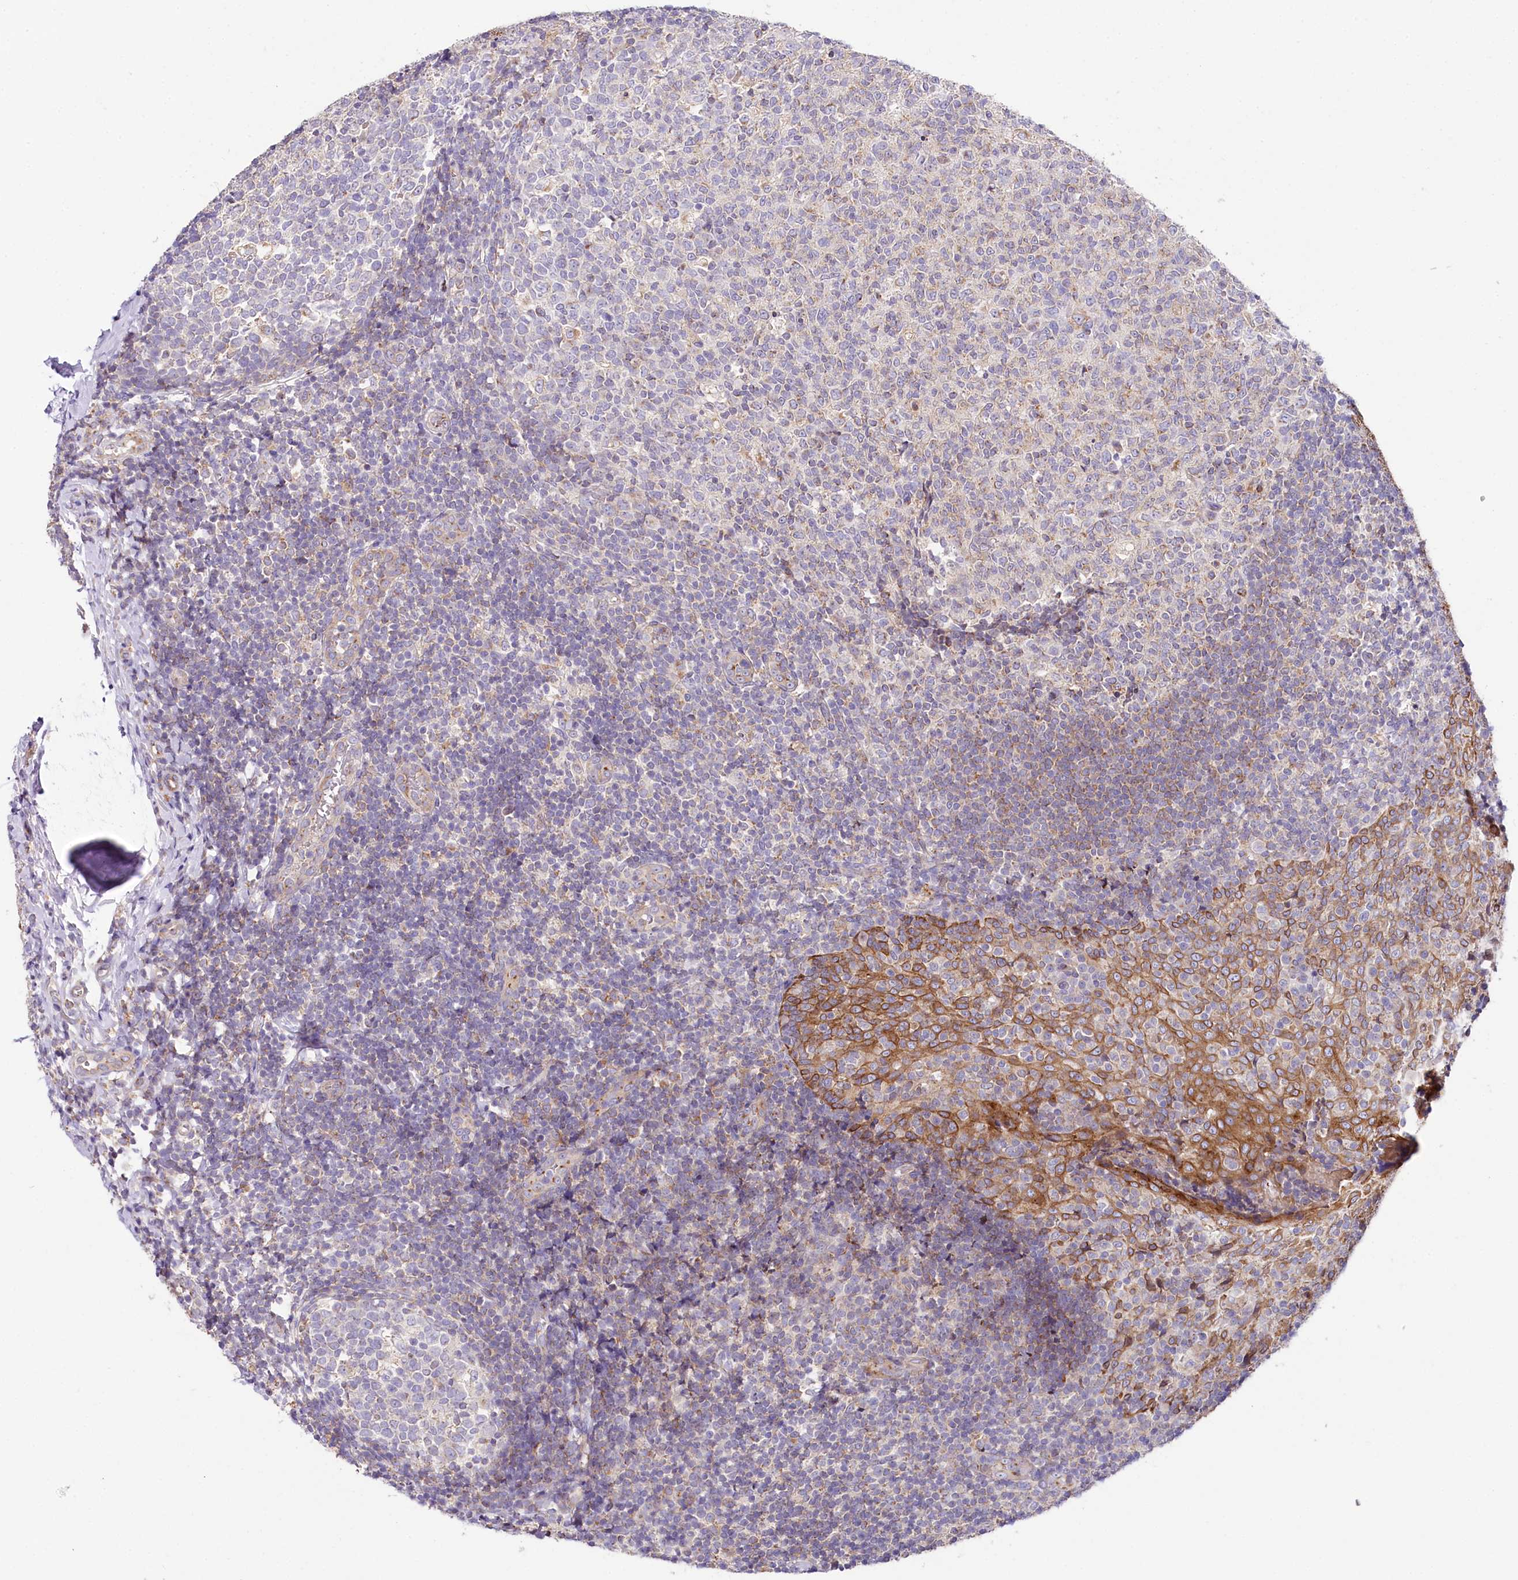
{"staining": {"intensity": "negative", "quantity": "none", "location": "none"}, "tissue": "tonsil", "cell_type": "Germinal center cells", "image_type": "normal", "snomed": [{"axis": "morphology", "description": "Normal tissue, NOS"}, {"axis": "topography", "description": "Tonsil"}], "caption": "Germinal center cells show no significant protein positivity in benign tonsil.", "gene": "STX6", "patient": {"sex": "female", "age": 19}}